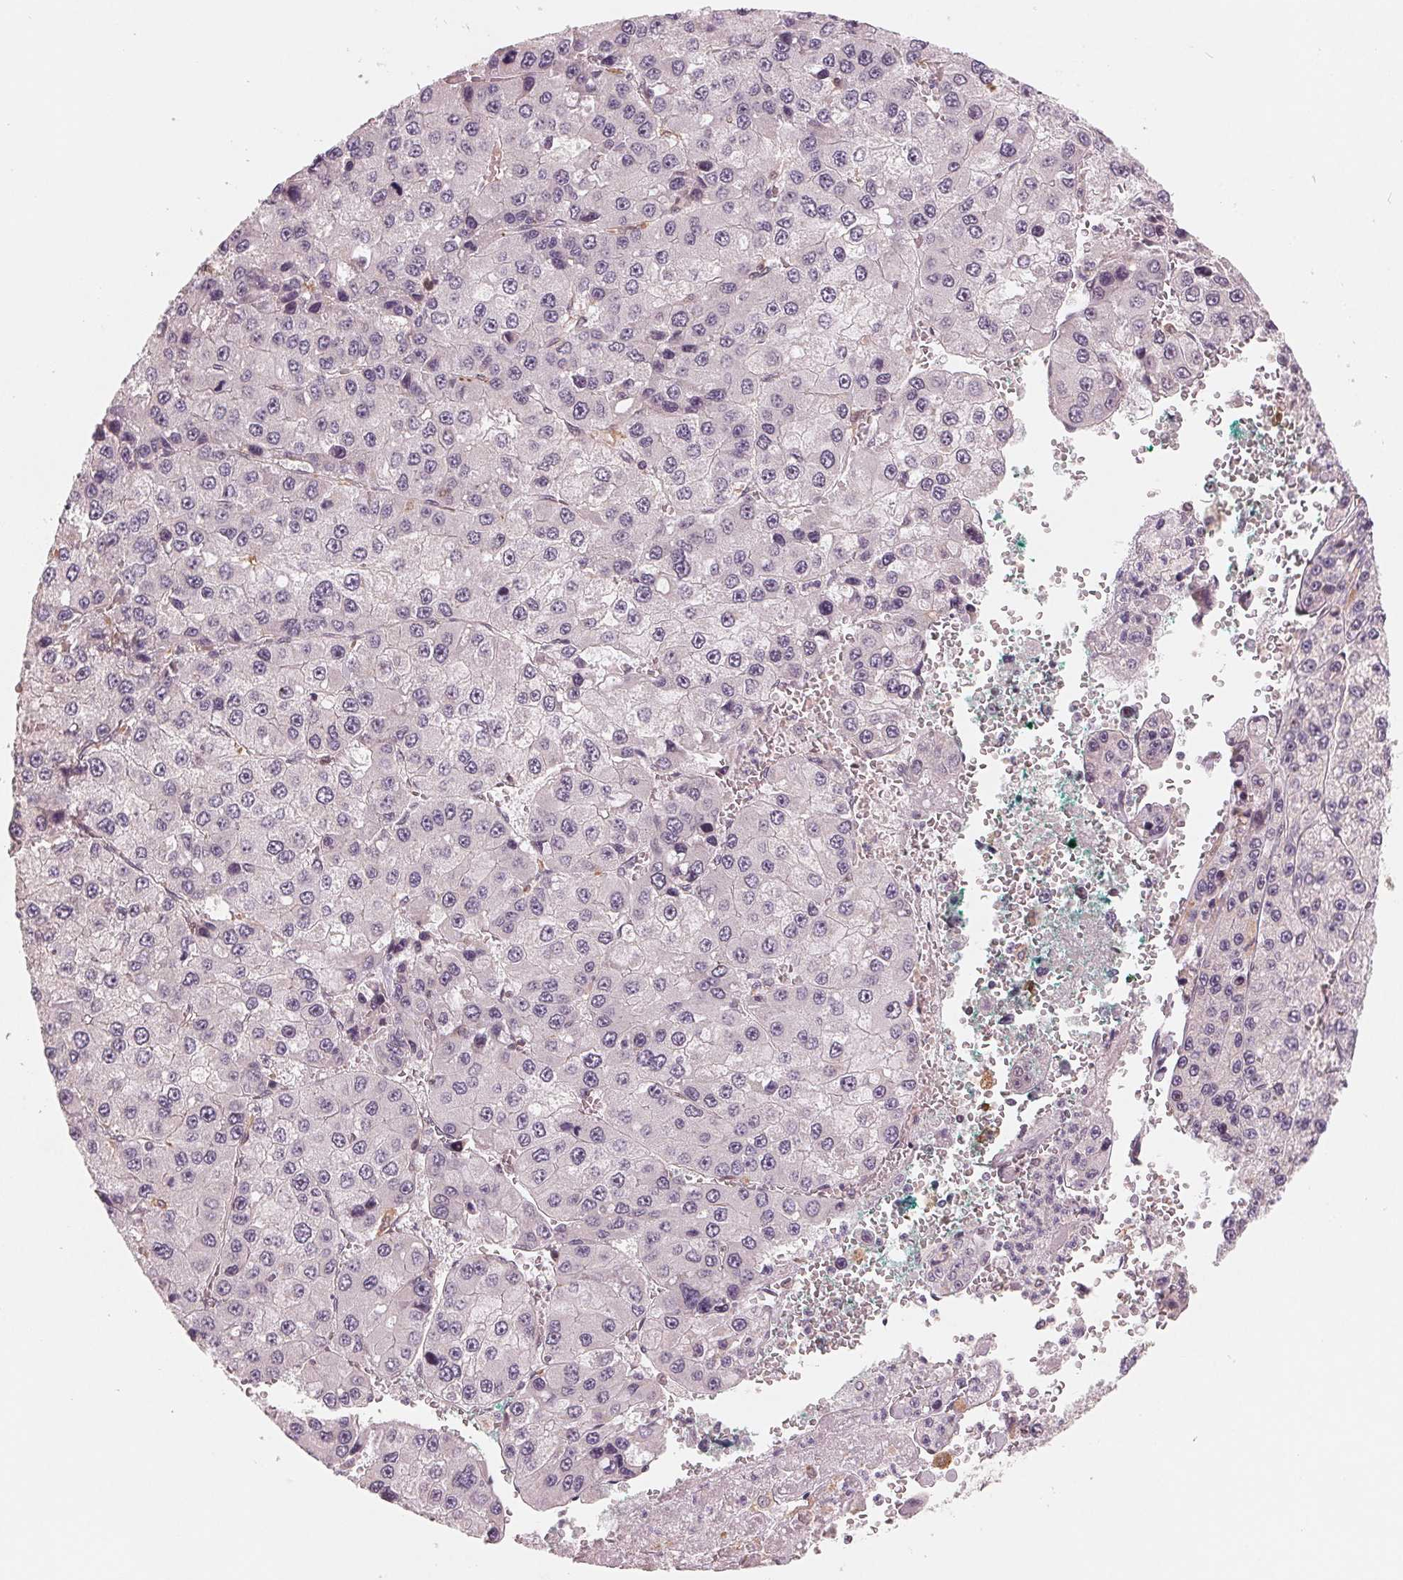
{"staining": {"intensity": "negative", "quantity": "none", "location": "none"}, "tissue": "liver cancer", "cell_type": "Tumor cells", "image_type": "cancer", "snomed": [{"axis": "morphology", "description": "Carcinoma, Hepatocellular, NOS"}, {"axis": "topography", "description": "Liver"}], "caption": "Tumor cells are negative for brown protein staining in liver hepatocellular carcinoma.", "gene": "IL9R", "patient": {"sex": "female", "age": 73}}